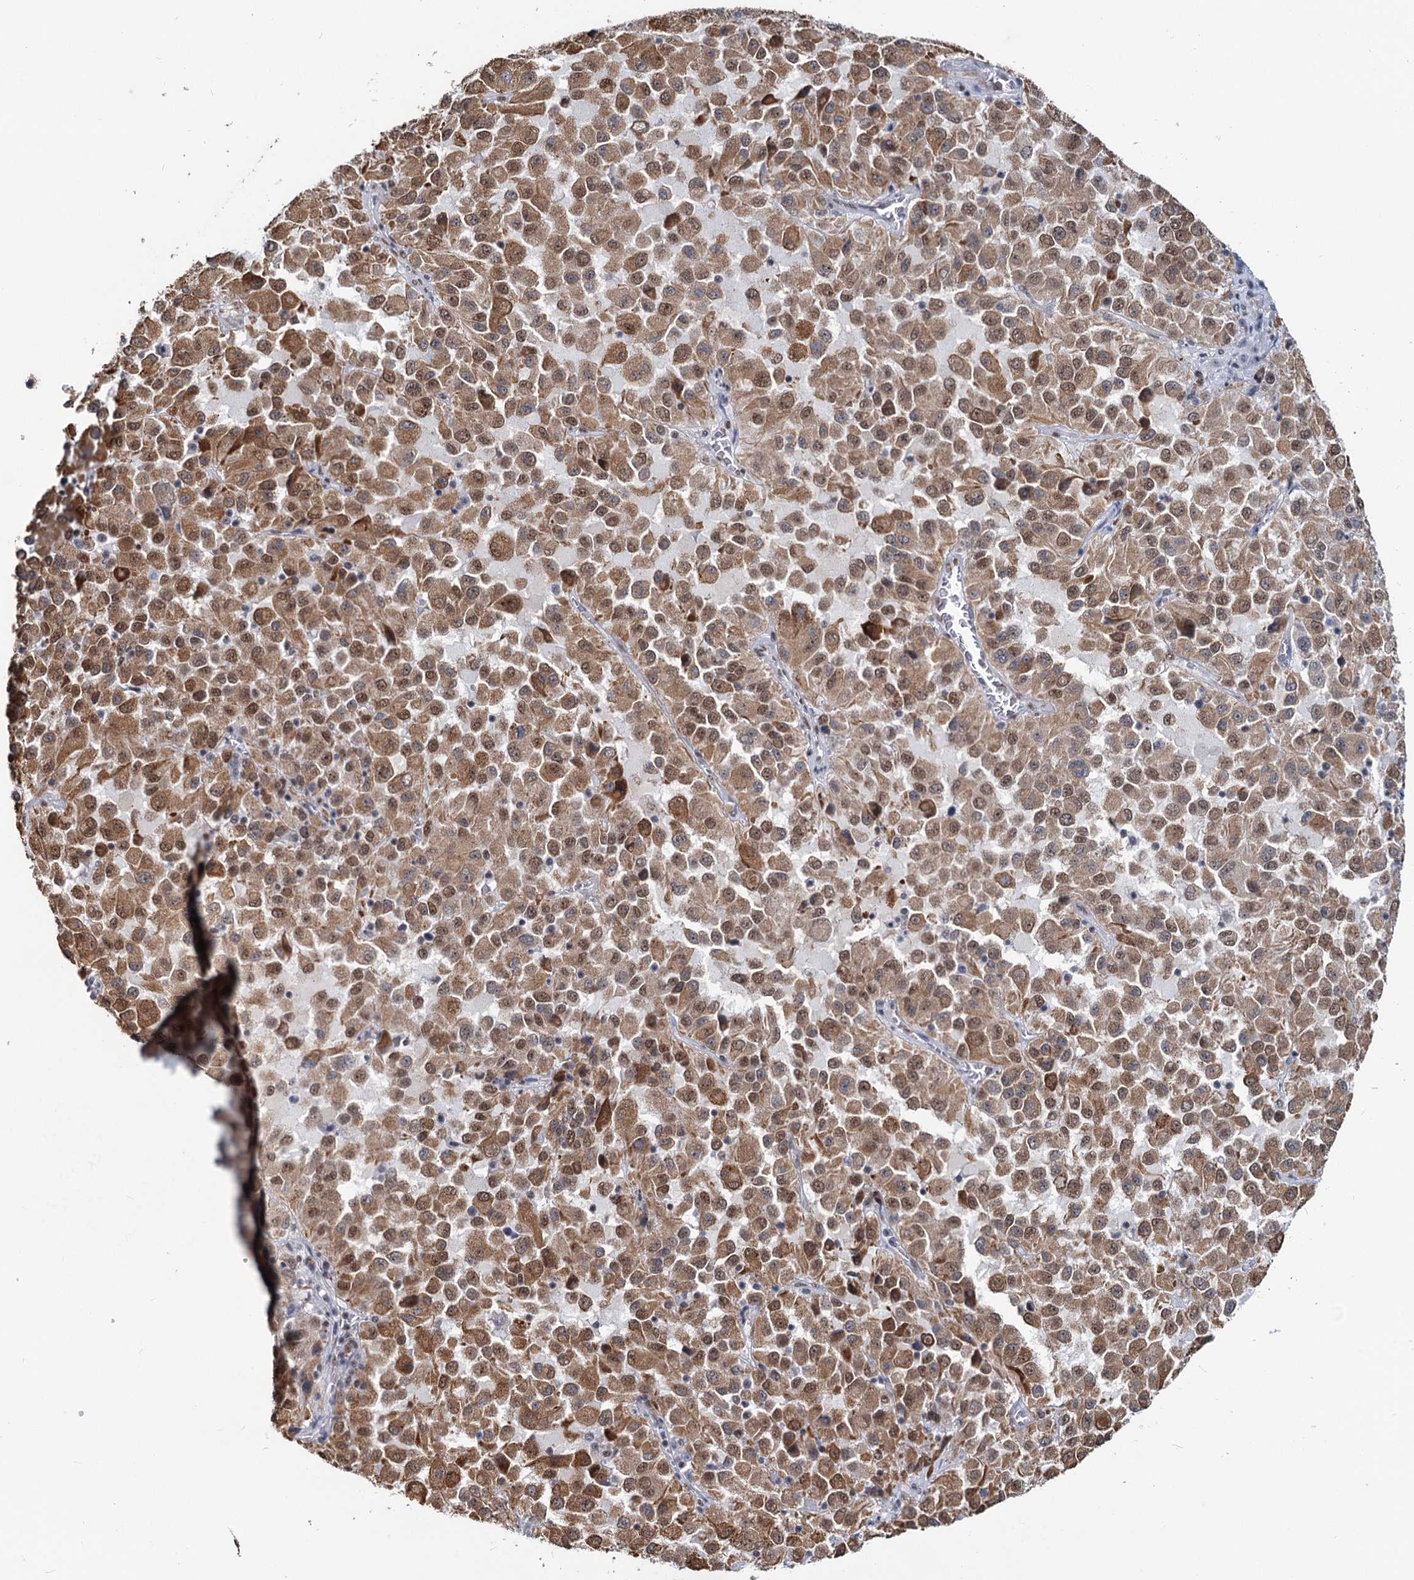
{"staining": {"intensity": "moderate", "quantity": ">75%", "location": "cytoplasmic/membranous,nuclear"}, "tissue": "melanoma", "cell_type": "Tumor cells", "image_type": "cancer", "snomed": [{"axis": "morphology", "description": "Malignant melanoma, Metastatic site"}, {"axis": "topography", "description": "Lung"}], "caption": "This histopathology image reveals immunohistochemistry (IHC) staining of human melanoma, with medium moderate cytoplasmic/membranous and nuclear expression in approximately >75% of tumor cells.", "gene": "METTL14", "patient": {"sex": "male", "age": 64}}